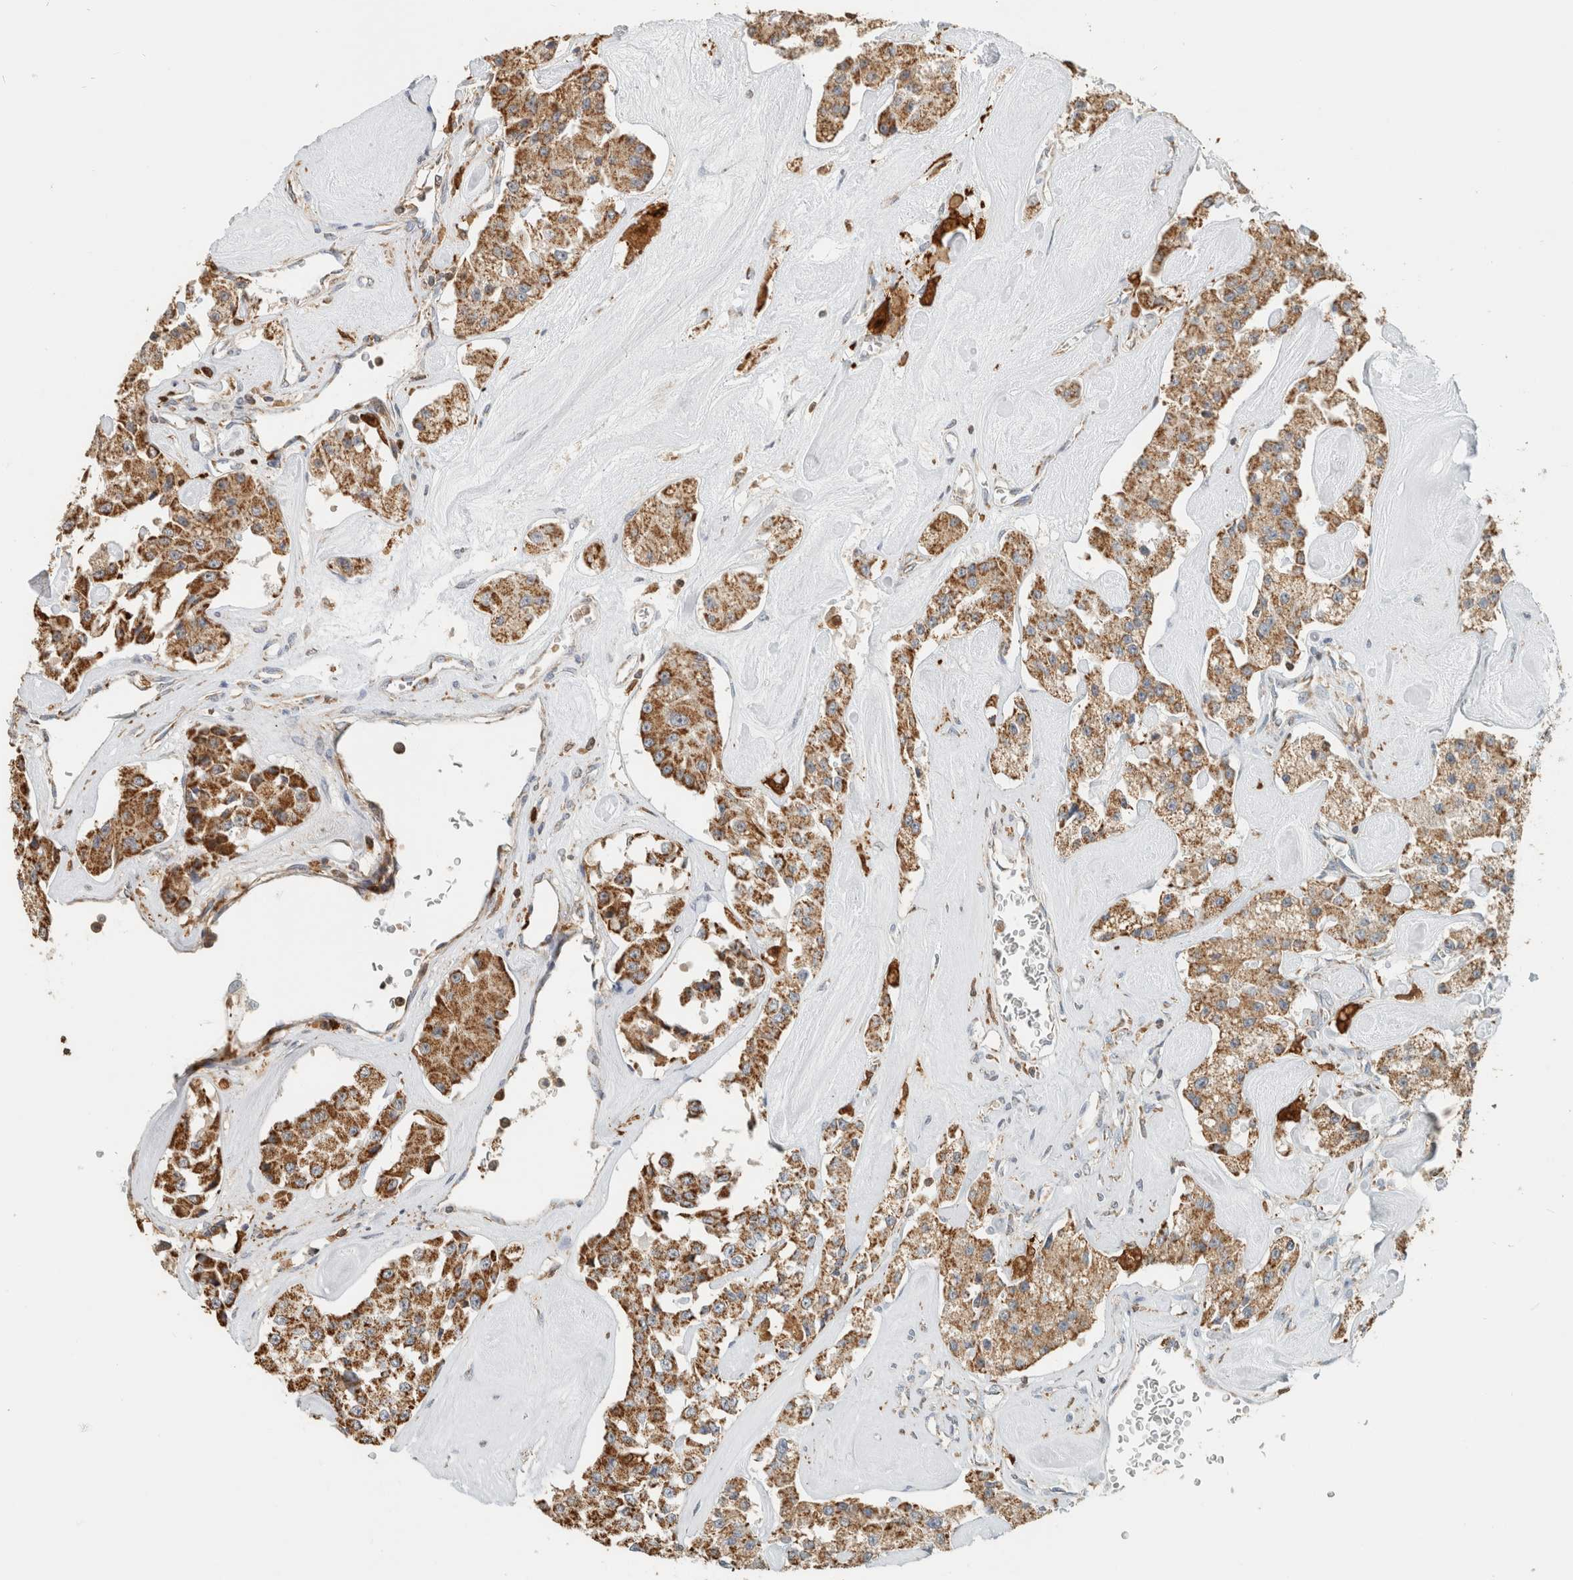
{"staining": {"intensity": "moderate", "quantity": ">75%", "location": "cytoplasmic/membranous"}, "tissue": "carcinoid", "cell_type": "Tumor cells", "image_type": "cancer", "snomed": [{"axis": "morphology", "description": "Carcinoid, malignant, NOS"}, {"axis": "topography", "description": "Pancreas"}], "caption": "Immunohistochemistry staining of carcinoid, which reveals medium levels of moderate cytoplasmic/membranous expression in about >75% of tumor cells indicating moderate cytoplasmic/membranous protein staining. The staining was performed using DAB (brown) for protein detection and nuclei were counterstained in hematoxylin (blue).", "gene": "CAPG", "patient": {"sex": "male", "age": 41}}